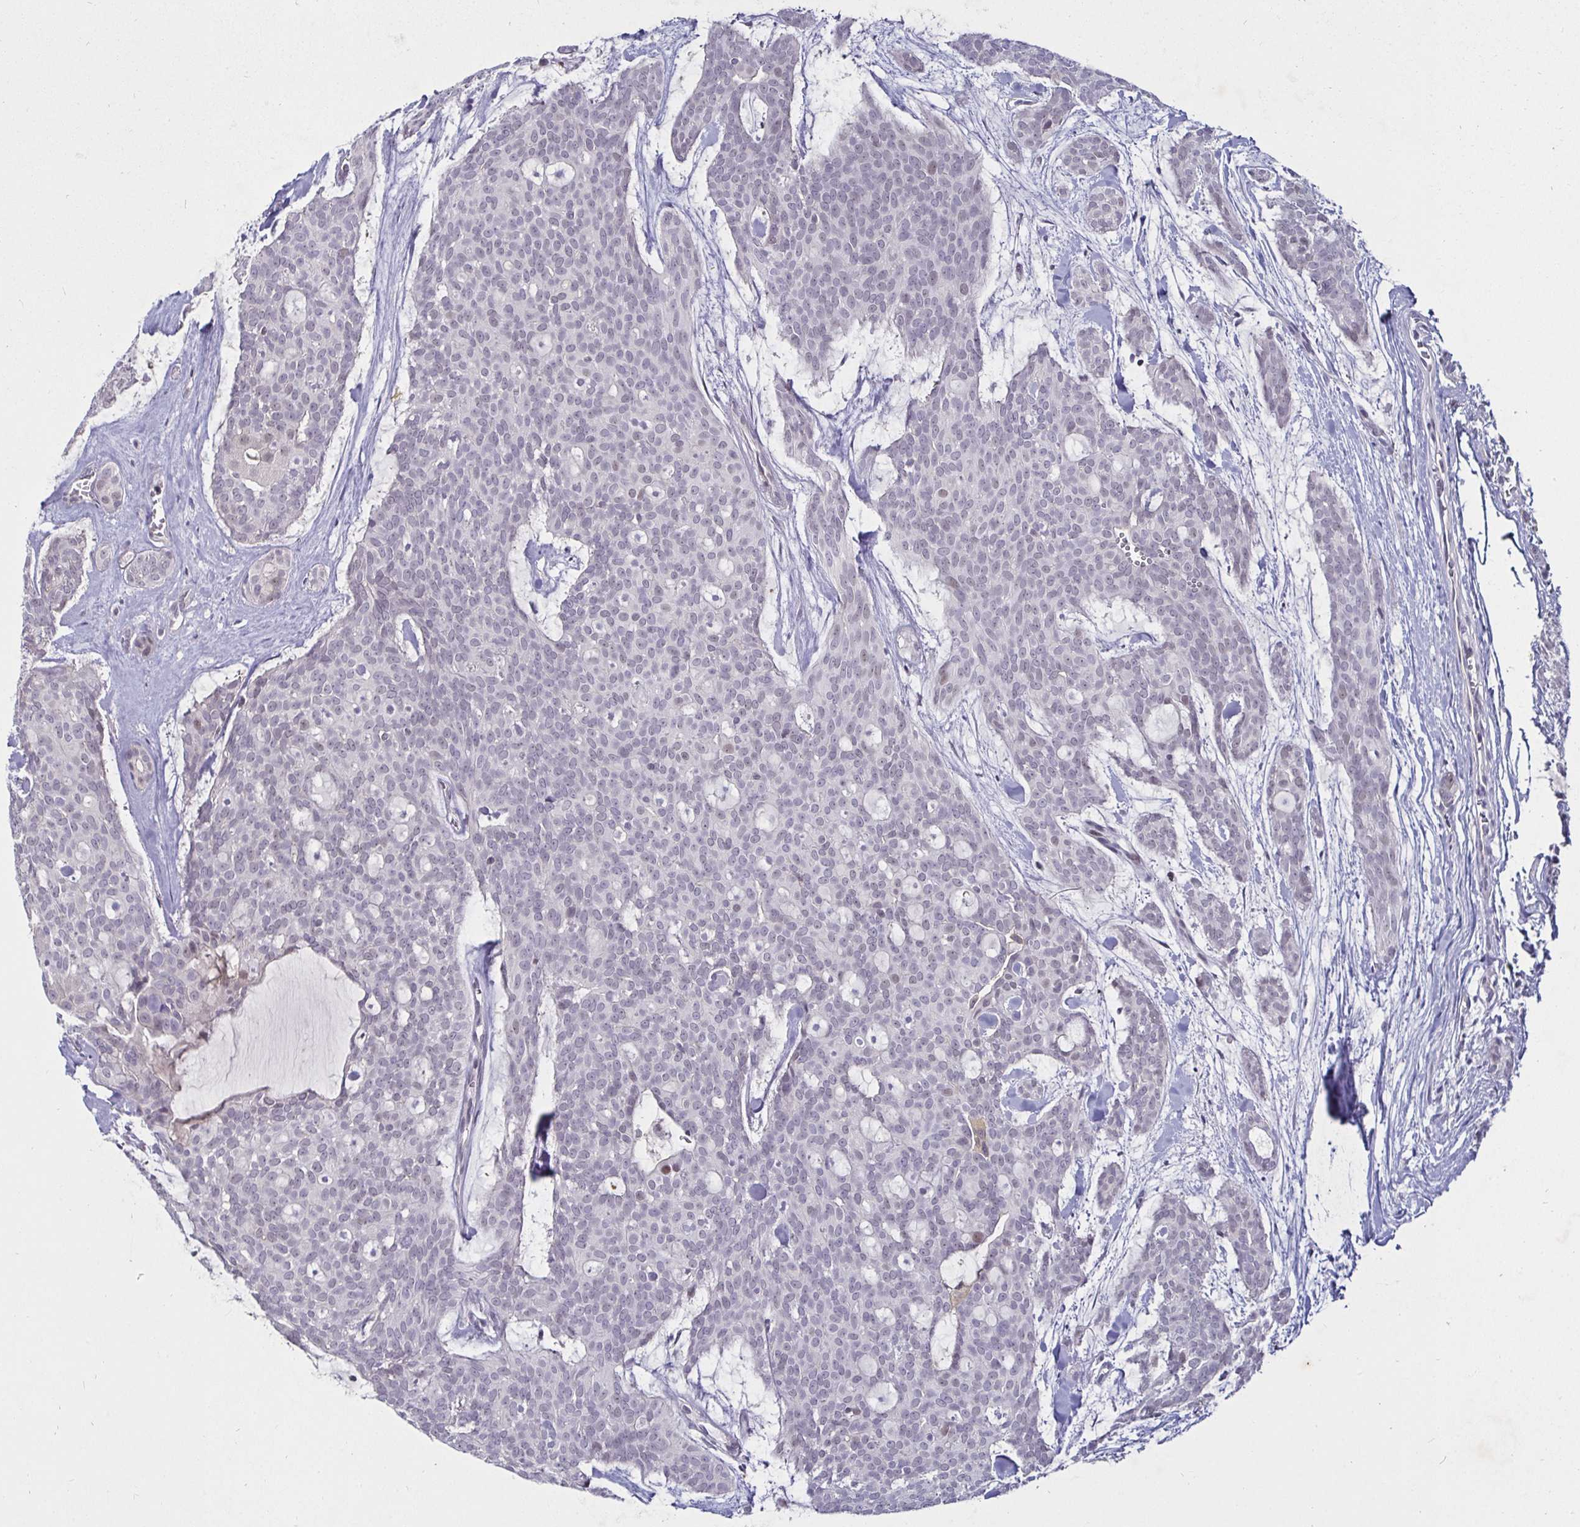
{"staining": {"intensity": "negative", "quantity": "none", "location": "none"}, "tissue": "head and neck cancer", "cell_type": "Tumor cells", "image_type": "cancer", "snomed": [{"axis": "morphology", "description": "Adenocarcinoma, NOS"}, {"axis": "topography", "description": "Head-Neck"}], "caption": "High magnification brightfield microscopy of adenocarcinoma (head and neck) stained with DAB (3,3'-diaminobenzidine) (brown) and counterstained with hematoxylin (blue): tumor cells show no significant expression.", "gene": "MLH1", "patient": {"sex": "male", "age": 66}}